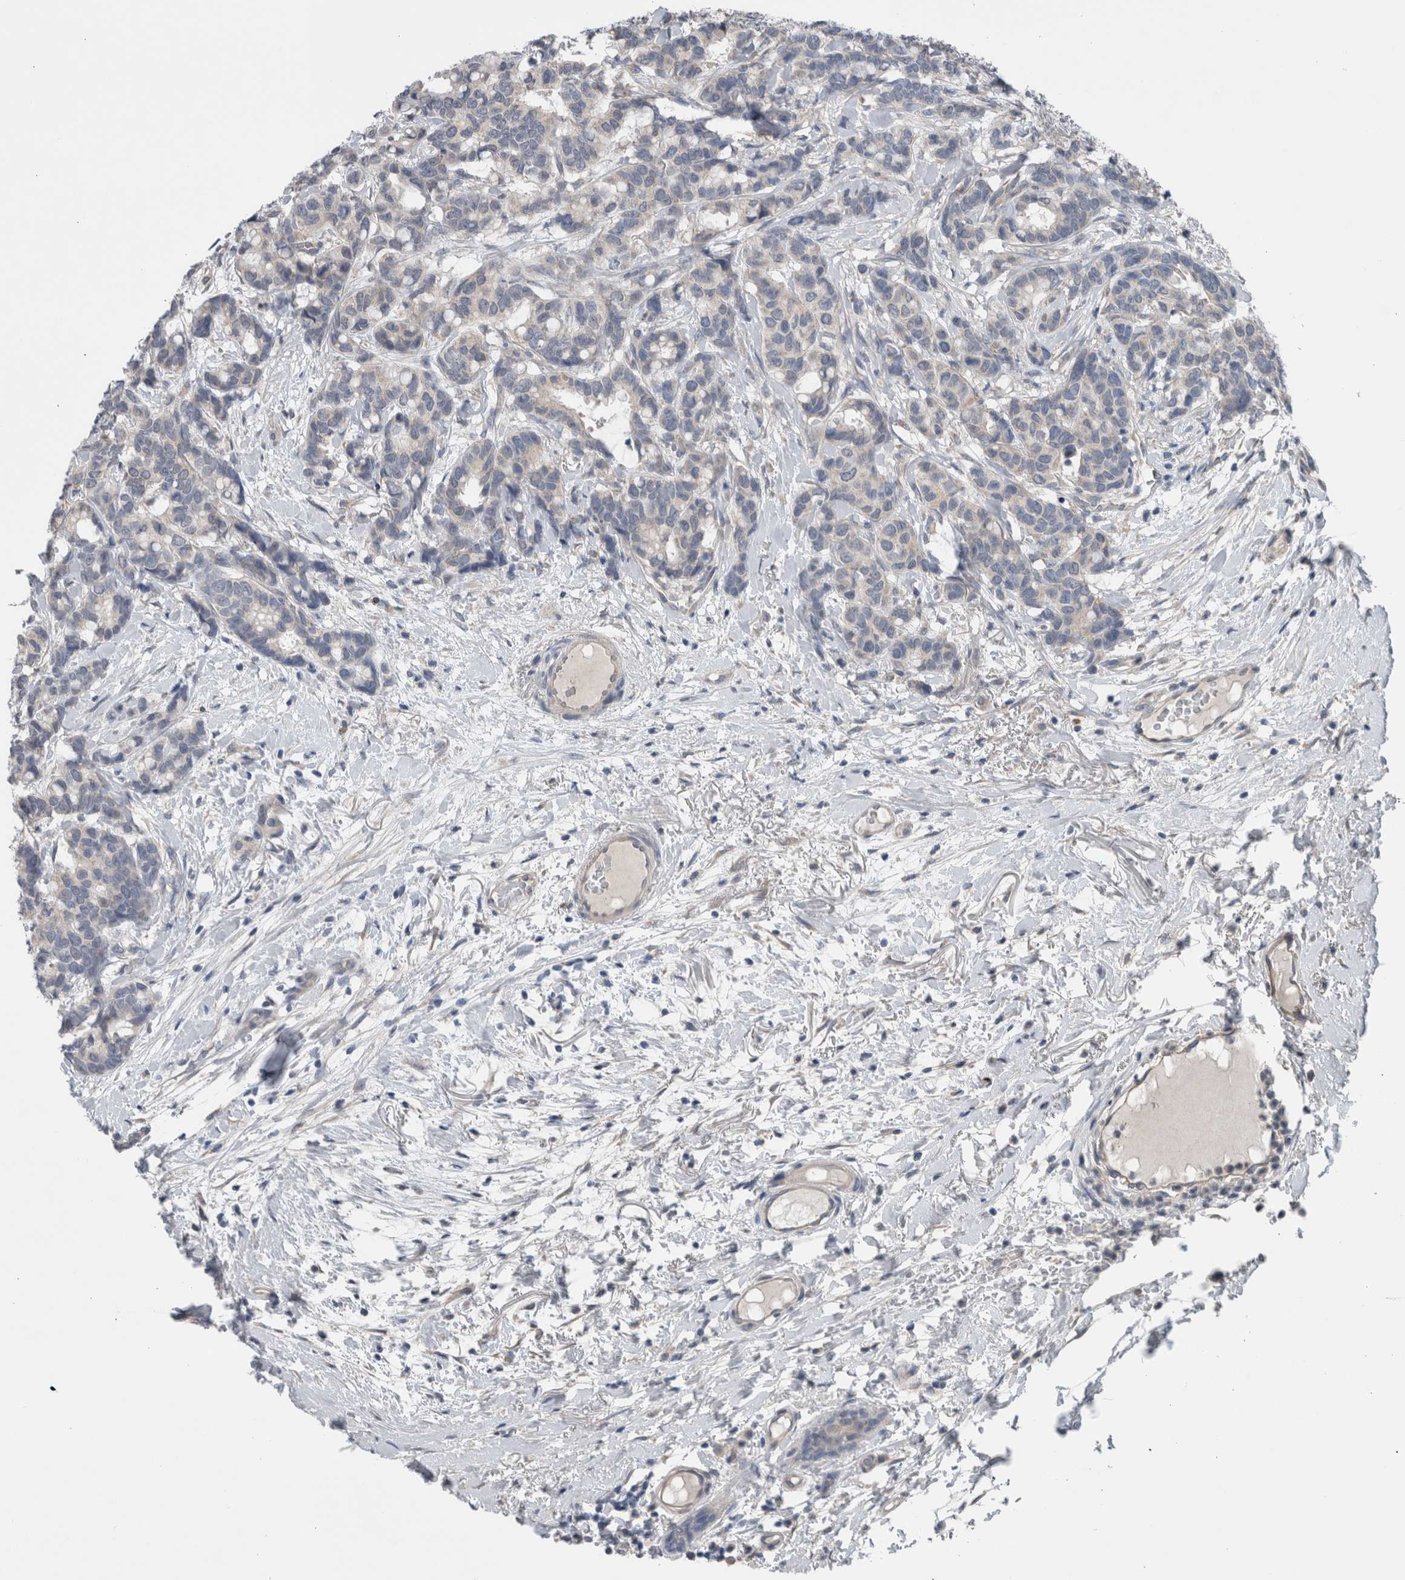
{"staining": {"intensity": "negative", "quantity": "none", "location": "none"}, "tissue": "breast cancer", "cell_type": "Tumor cells", "image_type": "cancer", "snomed": [{"axis": "morphology", "description": "Duct carcinoma"}, {"axis": "topography", "description": "Breast"}], "caption": "This image is of breast cancer stained with IHC to label a protein in brown with the nuclei are counter-stained blue. There is no staining in tumor cells.", "gene": "CRNN", "patient": {"sex": "female", "age": 87}}